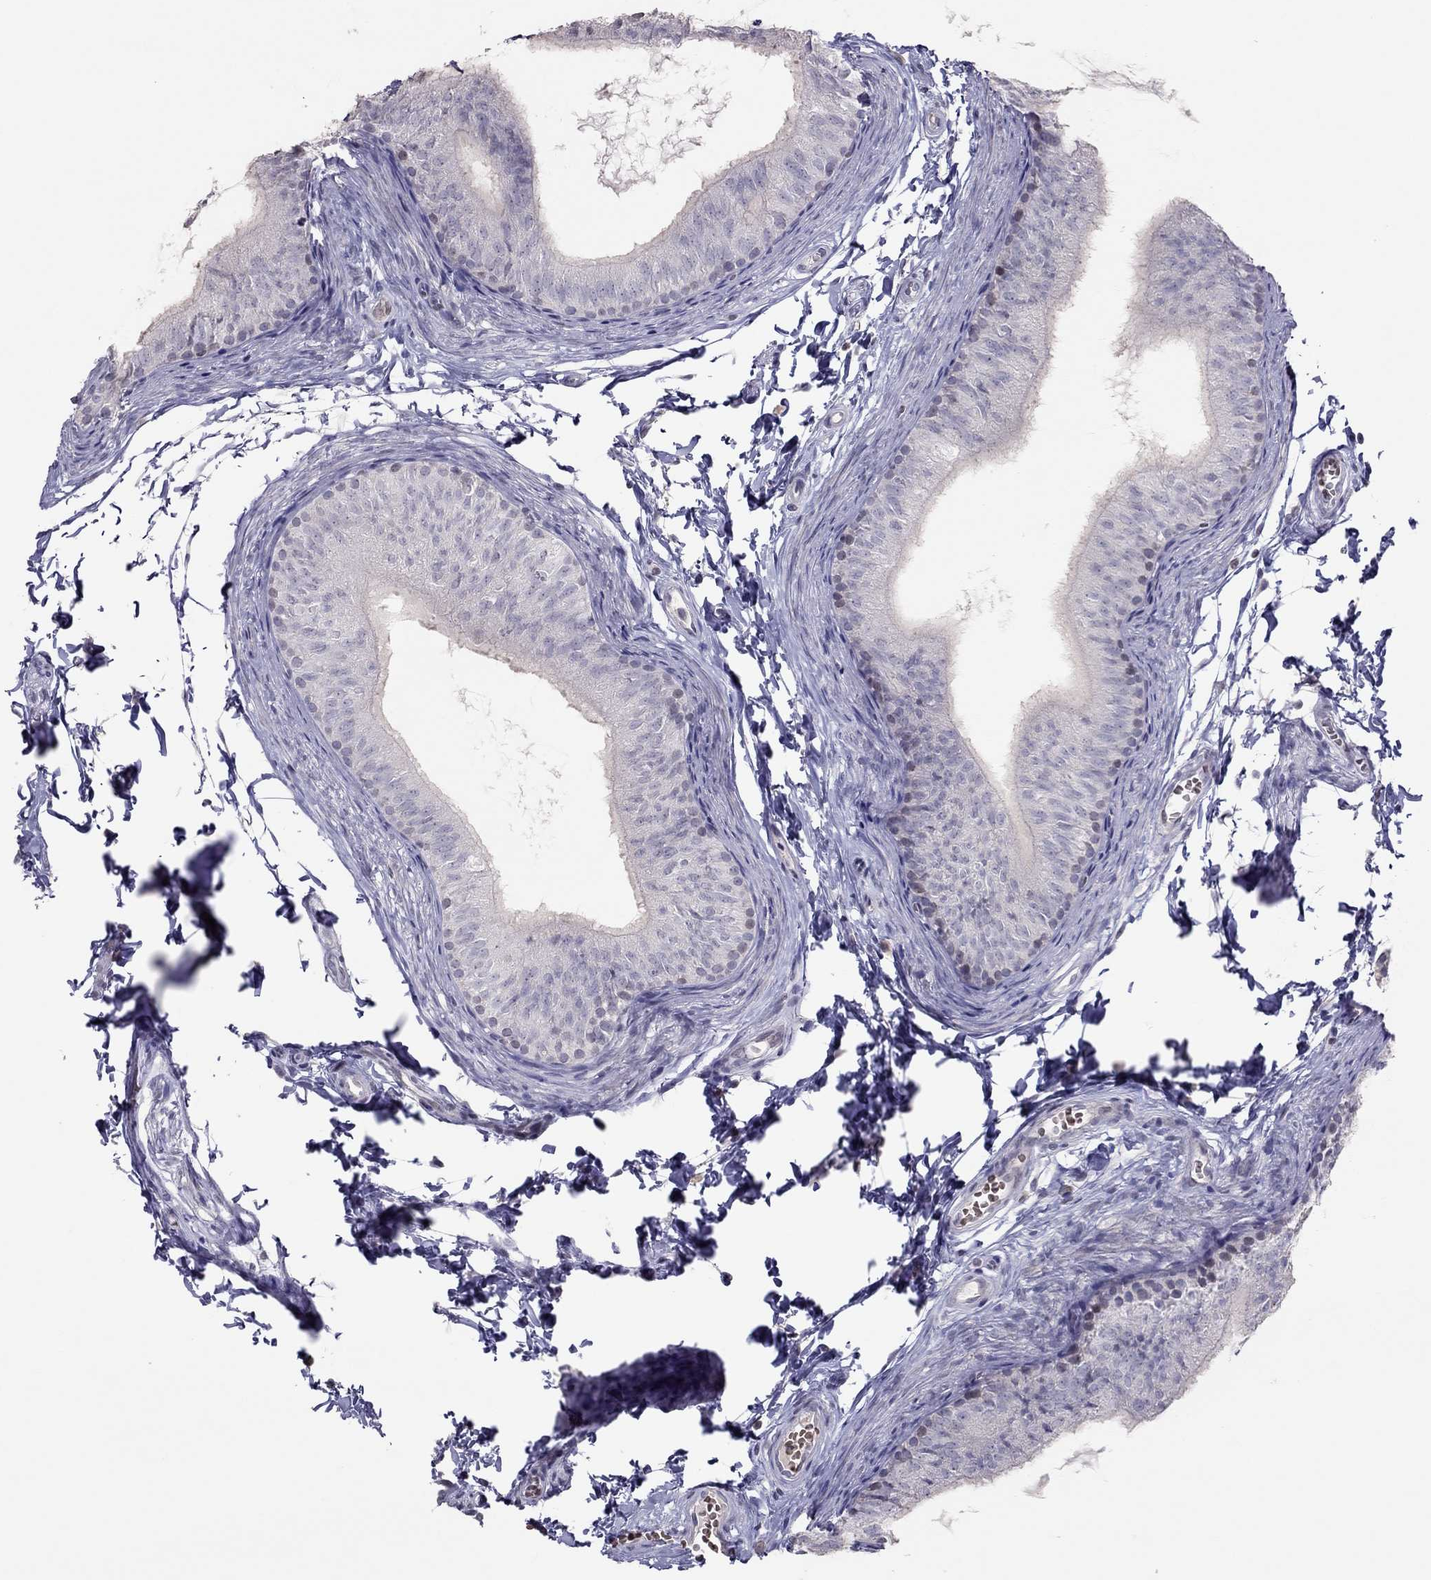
{"staining": {"intensity": "negative", "quantity": "none", "location": "none"}, "tissue": "epididymis", "cell_type": "Glandular cells", "image_type": "normal", "snomed": [{"axis": "morphology", "description": "Normal tissue, NOS"}, {"axis": "topography", "description": "Epididymis"}], "caption": "Immunohistochemical staining of benign epididymis shows no significant expression in glandular cells. Nuclei are stained in blue.", "gene": "TSHB", "patient": {"sex": "male", "age": 22}}